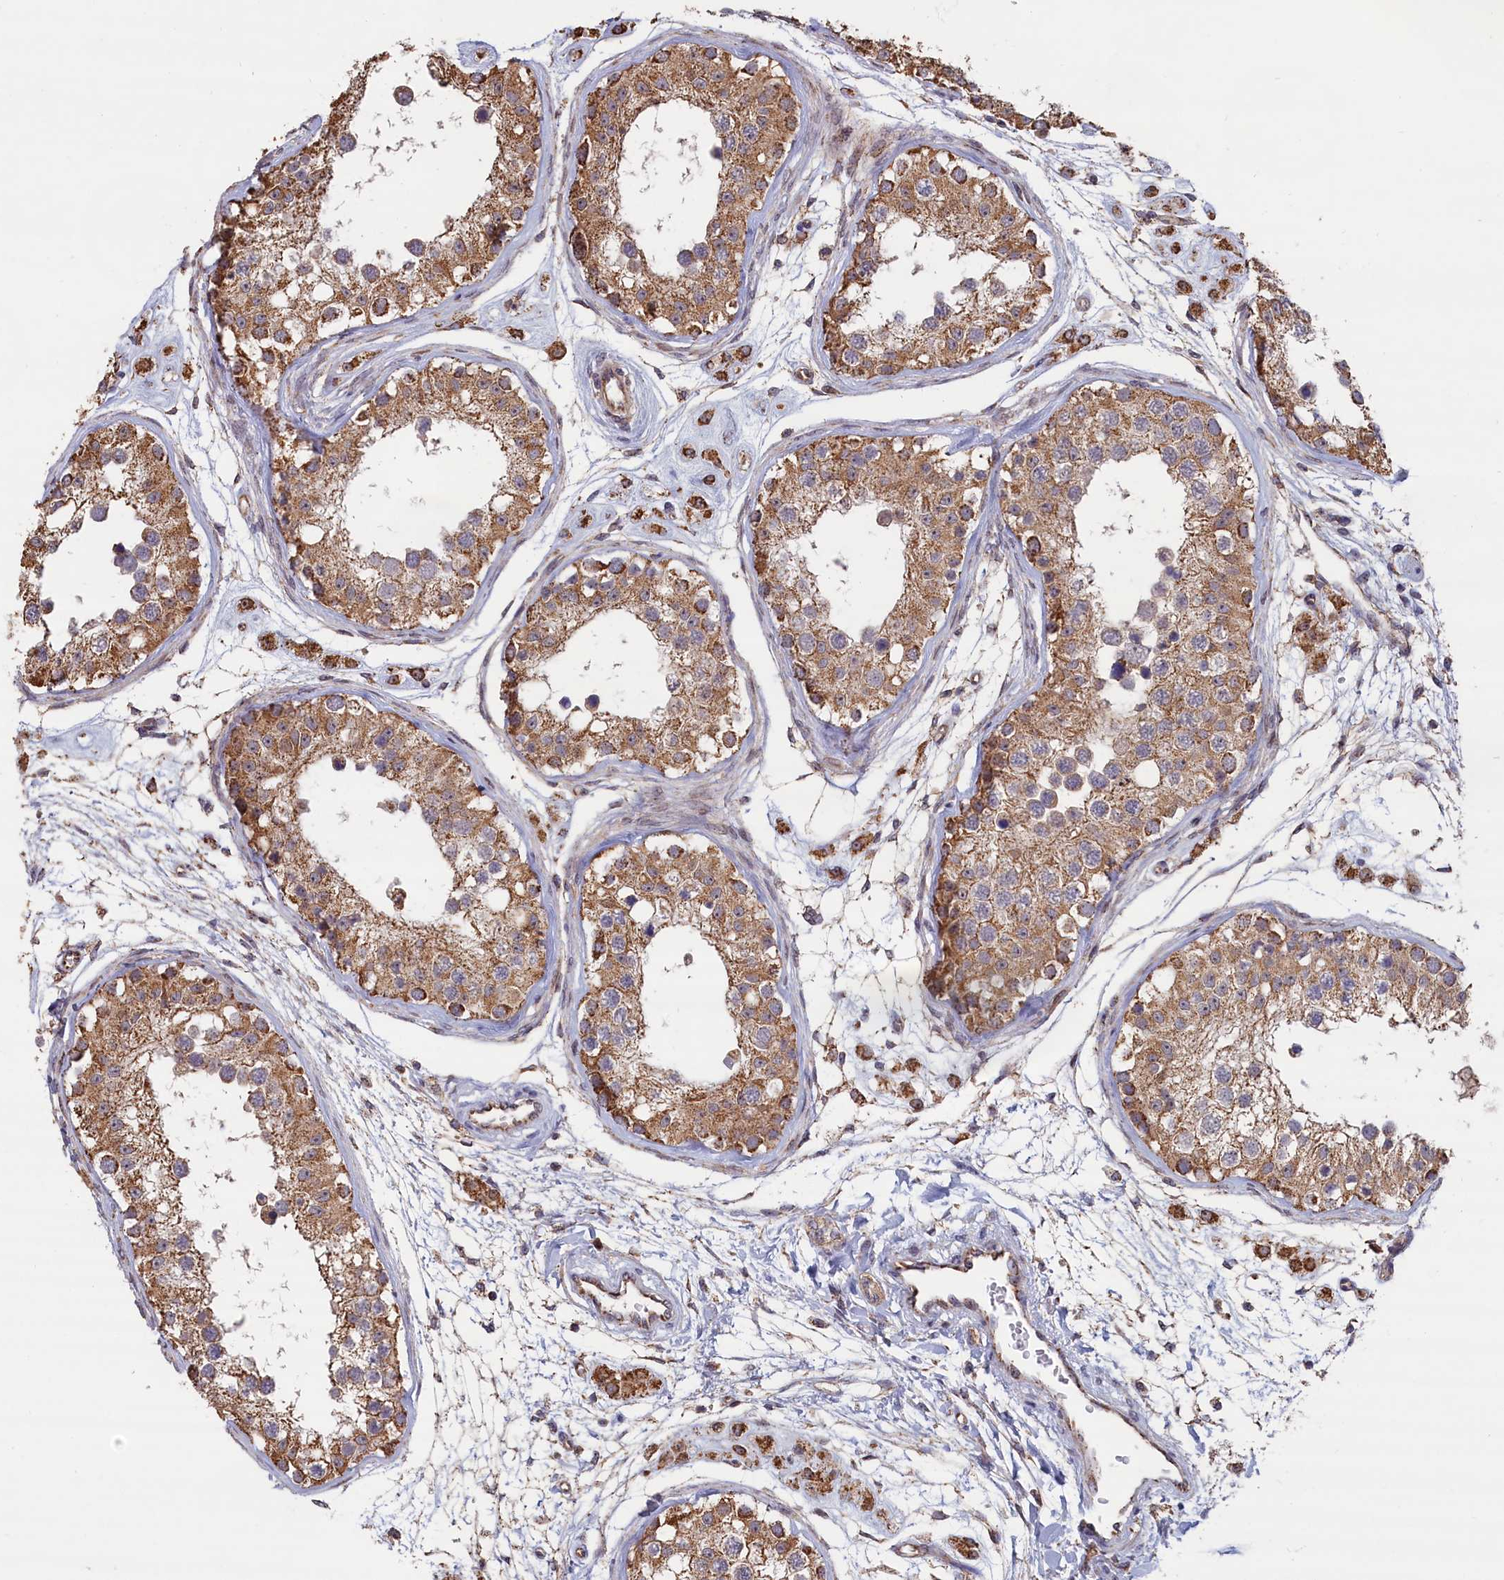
{"staining": {"intensity": "moderate", "quantity": "25%-75%", "location": "cytoplasmic/membranous"}, "tissue": "testis", "cell_type": "Cells in seminiferous ducts", "image_type": "normal", "snomed": [{"axis": "morphology", "description": "Normal tissue, NOS"}, {"axis": "morphology", "description": "Adenocarcinoma, metastatic, NOS"}, {"axis": "topography", "description": "Testis"}], "caption": "A micrograph of human testis stained for a protein shows moderate cytoplasmic/membranous brown staining in cells in seminiferous ducts.", "gene": "ENSG00000269825", "patient": {"sex": "male", "age": 26}}